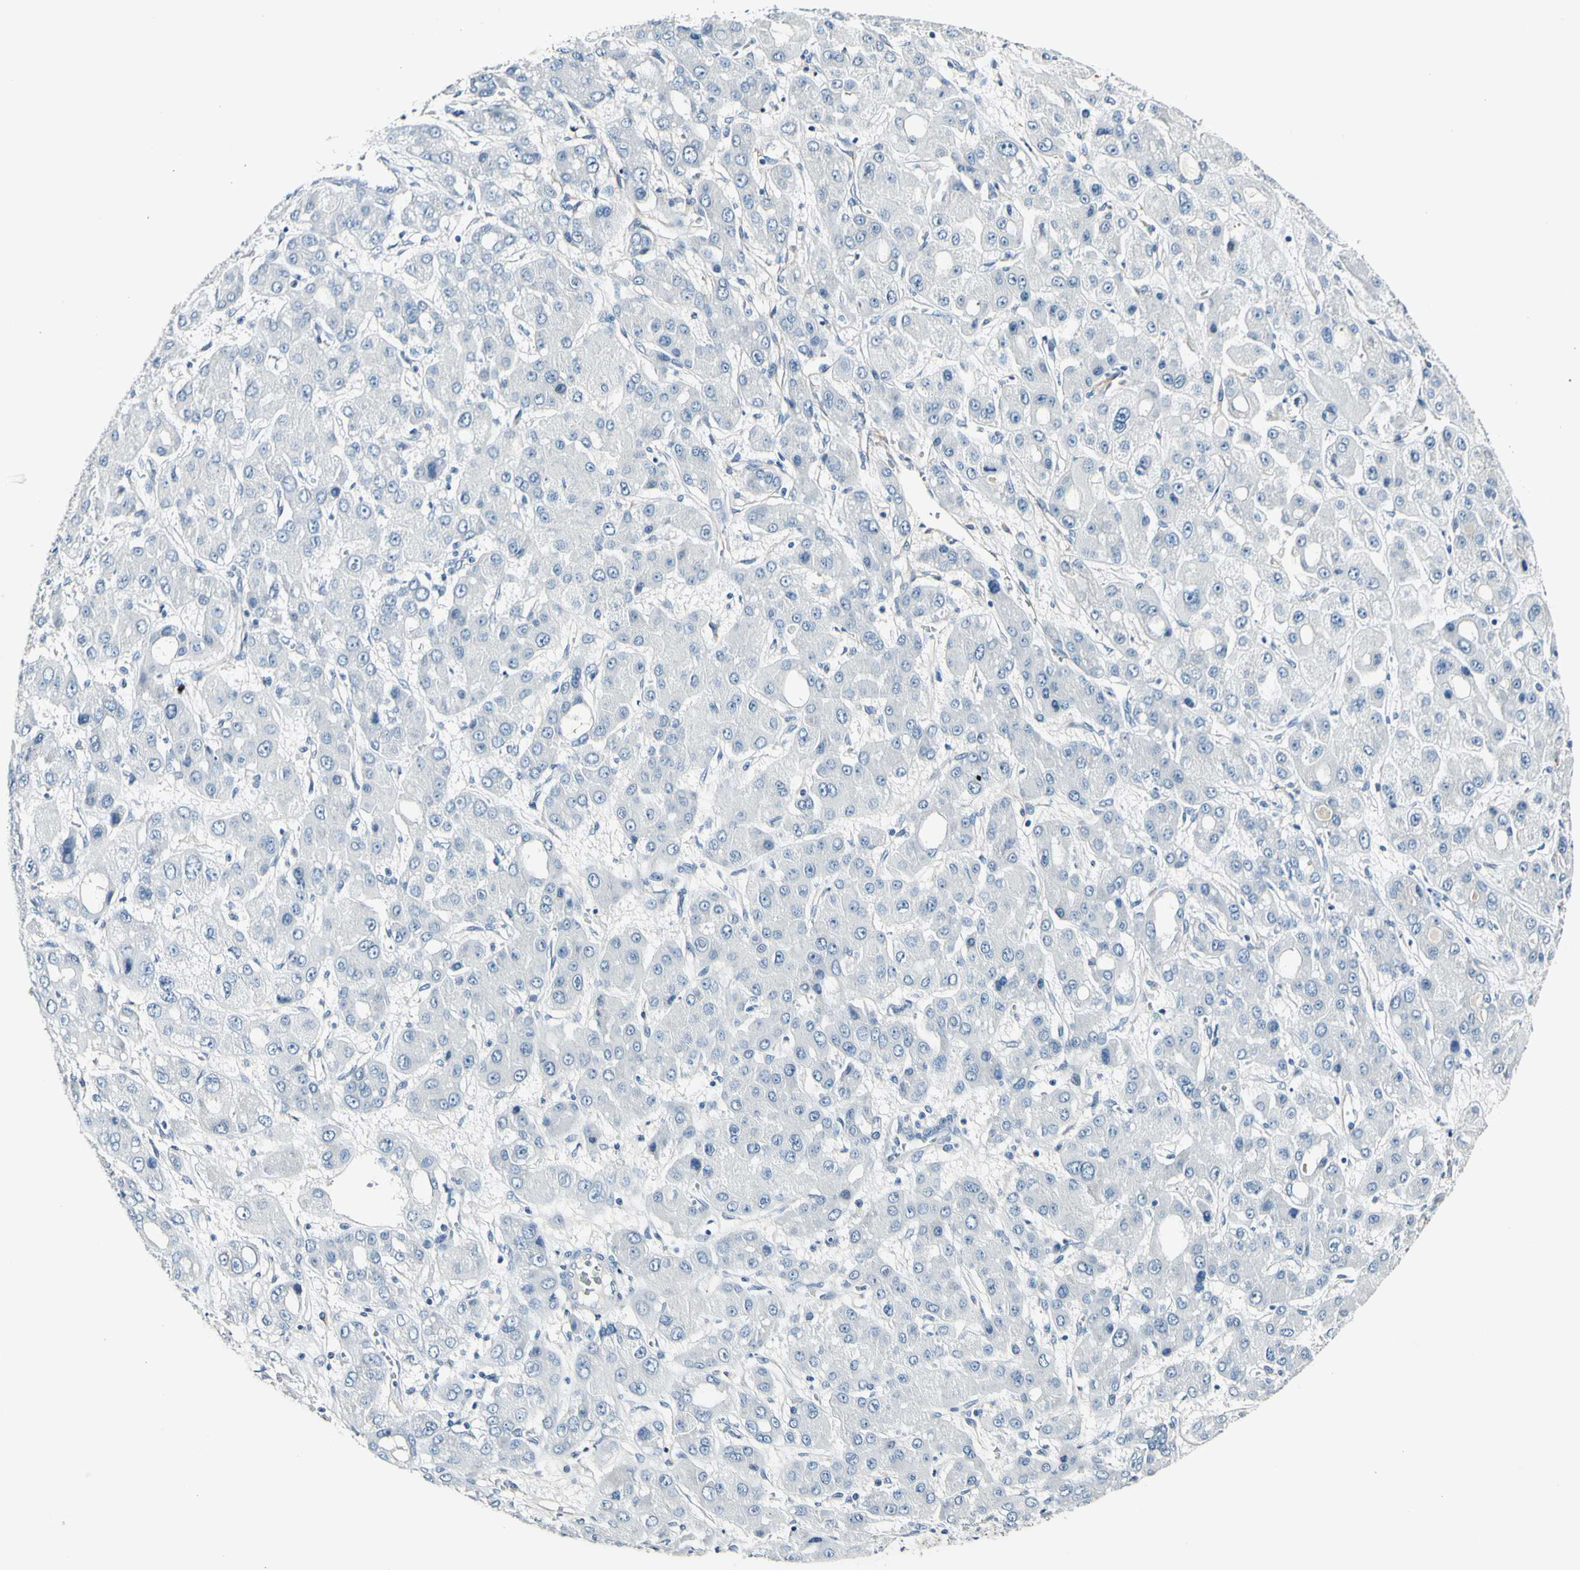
{"staining": {"intensity": "negative", "quantity": "none", "location": "none"}, "tissue": "liver cancer", "cell_type": "Tumor cells", "image_type": "cancer", "snomed": [{"axis": "morphology", "description": "Carcinoma, Hepatocellular, NOS"}, {"axis": "topography", "description": "Liver"}], "caption": "Tumor cells are negative for protein expression in human liver cancer (hepatocellular carcinoma). The staining was performed using DAB to visualize the protein expression in brown, while the nuclei were stained in blue with hematoxylin (Magnification: 20x).", "gene": "COL6A3", "patient": {"sex": "male", "age": 55}}